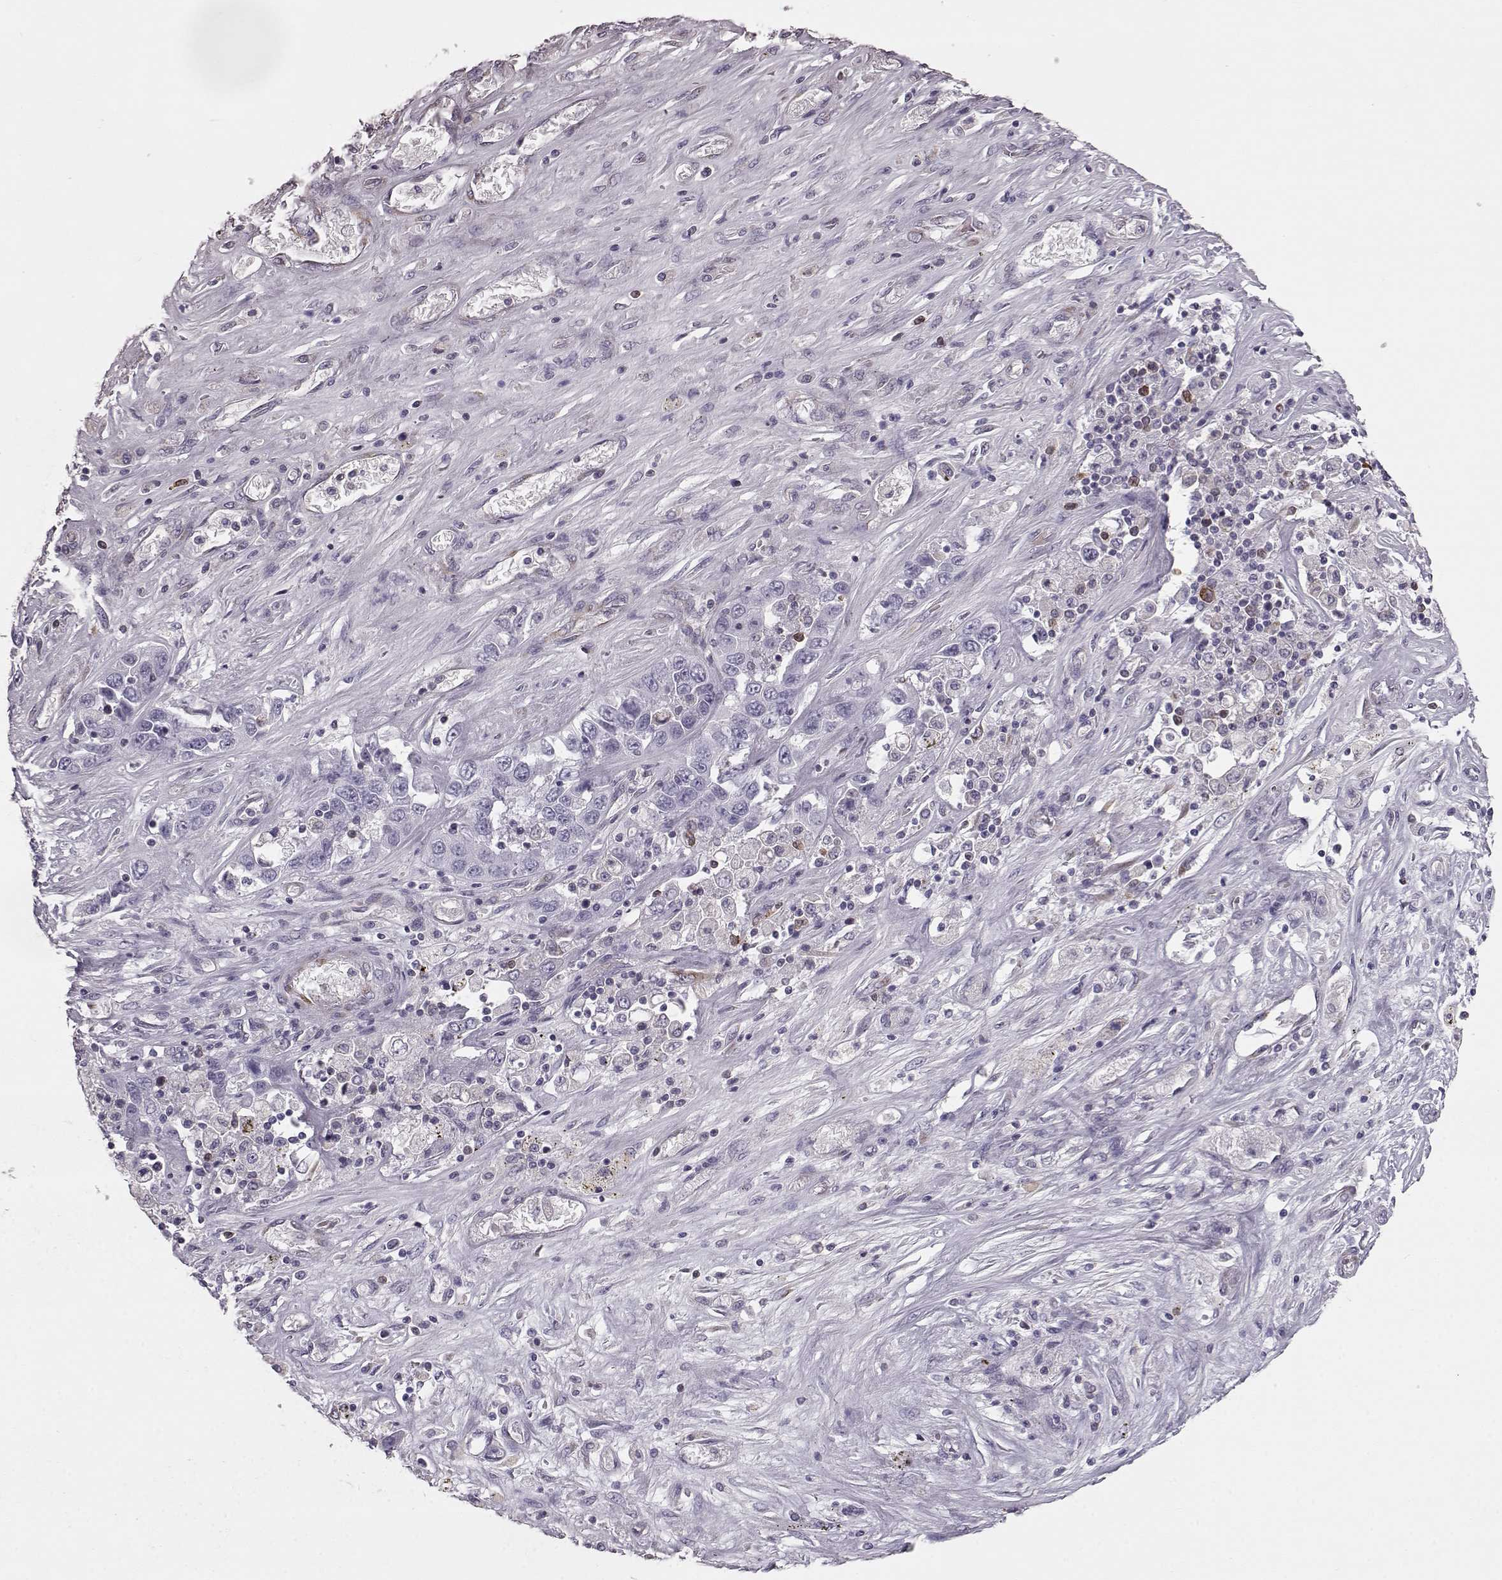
{"staining": {"intensity": "negative", "quantity": "none", "location": "none"}, "tissue": "liver cancer", "cell_type": "Tumor cells", "image_type": "cancer", "snomed": [{"axis": "morphology", "description": "Cholangiocarcinoma"}, {"axis": "topography", "description": "Liver"}], "caption": "Human cholangiocarcinoma (liver) stained for a protein using immunohistochemistry (IHC) shows no expression in tumor cells.", "gene": "ELOVL5", "patient": {"sex": "female", "age": 52}}